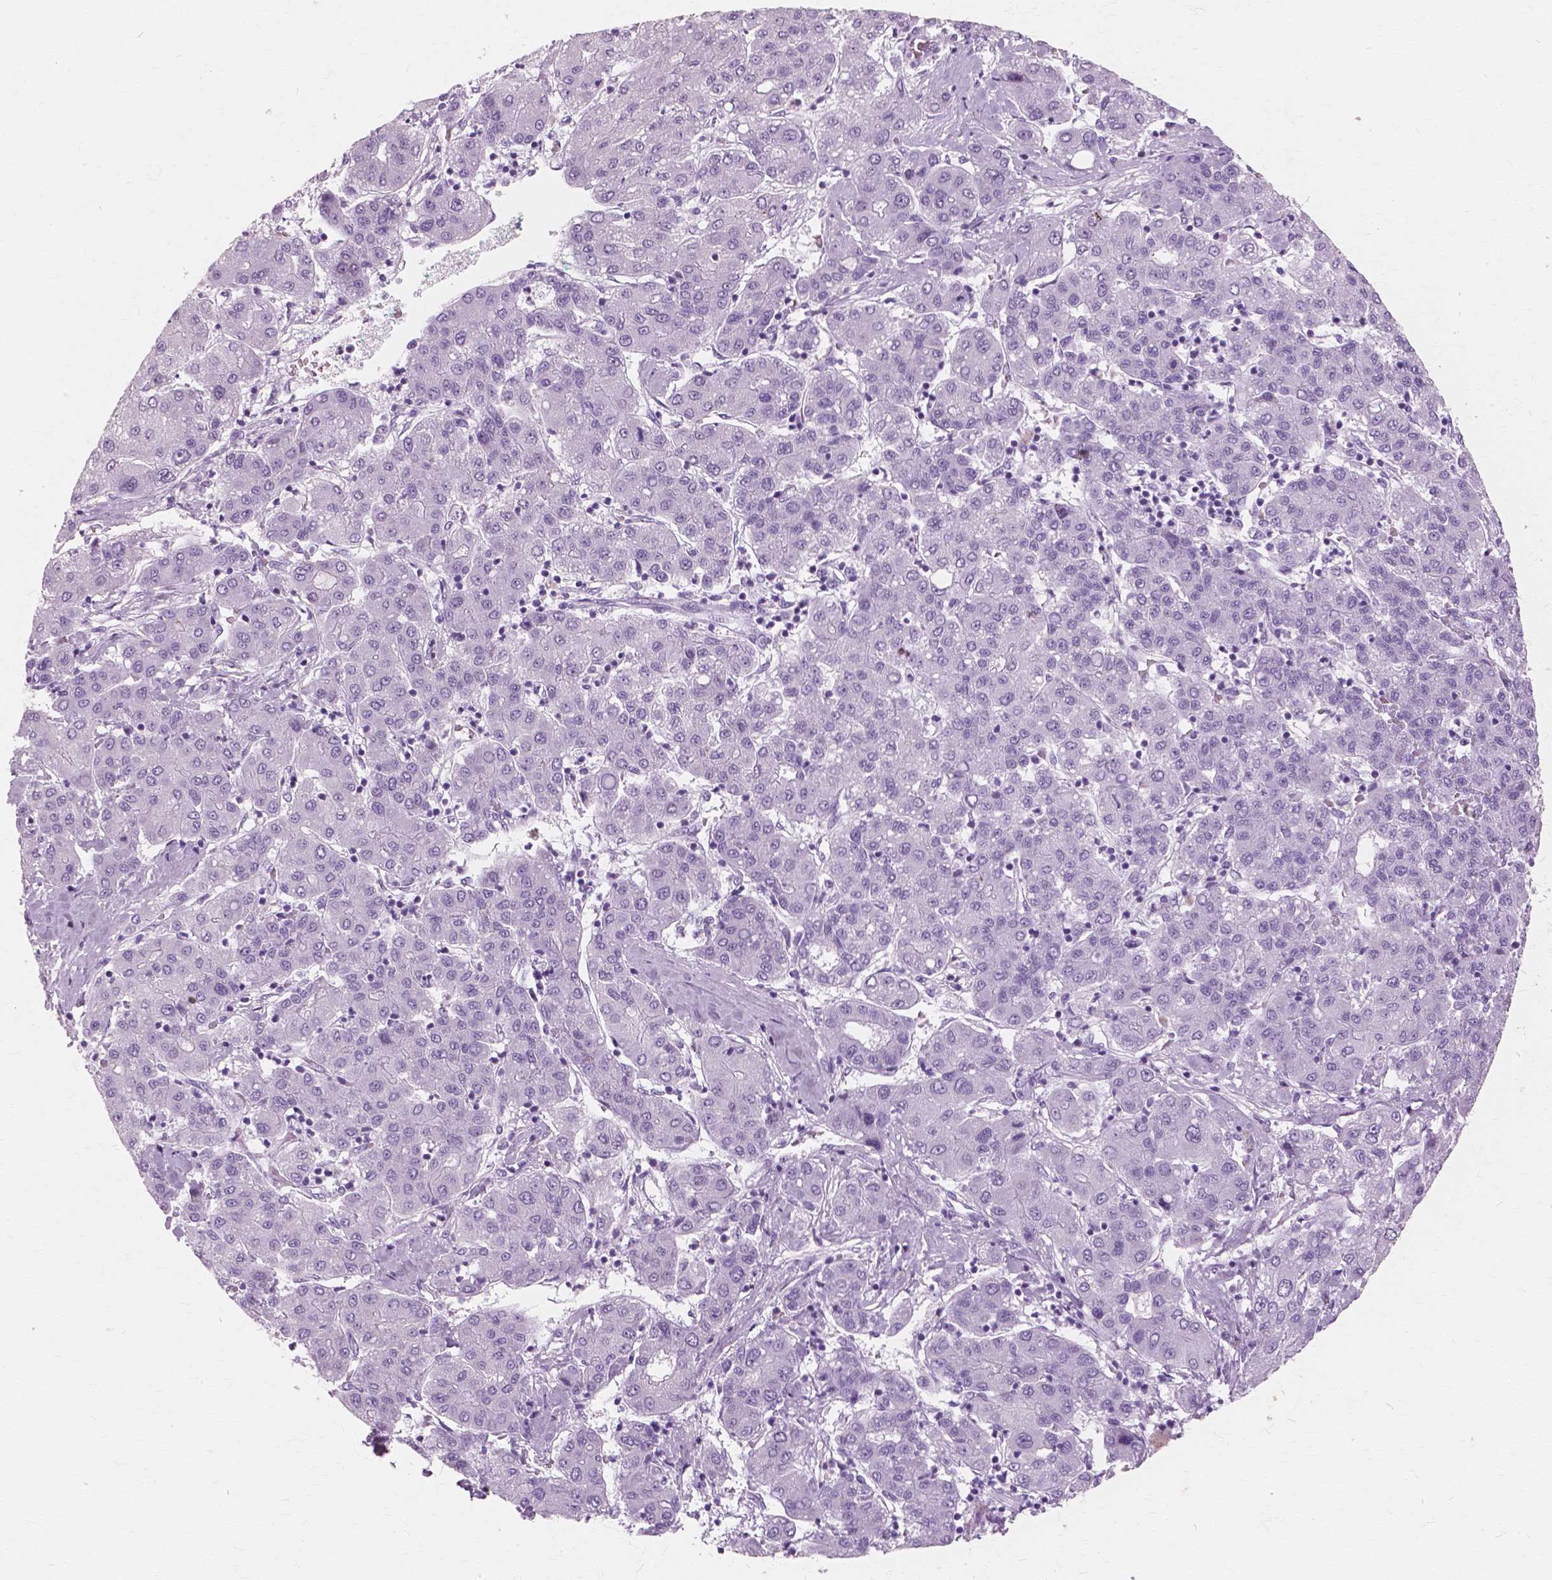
{"staining": {"intensity": "negative", "quantity": "none", "location": "none"}, "tissue": "liver cancer", "cell_type": "Tumor cells", "image_type": "cancer", "snomed": [{"axis": "morphology", "description": "Carcinoma, Hepatocellular, NOS"}, {"axis": "topography", "description": "Liver"}], "caption": "High magnification brightfield microscopy of liver hepatocellular carcinoma stained with DAB (brown) and counterstained with hematoxylin (blue): tumor cells show no significant expression.", "gene": "SFTPD", "patient": {"sex": "male", "age": 65}}